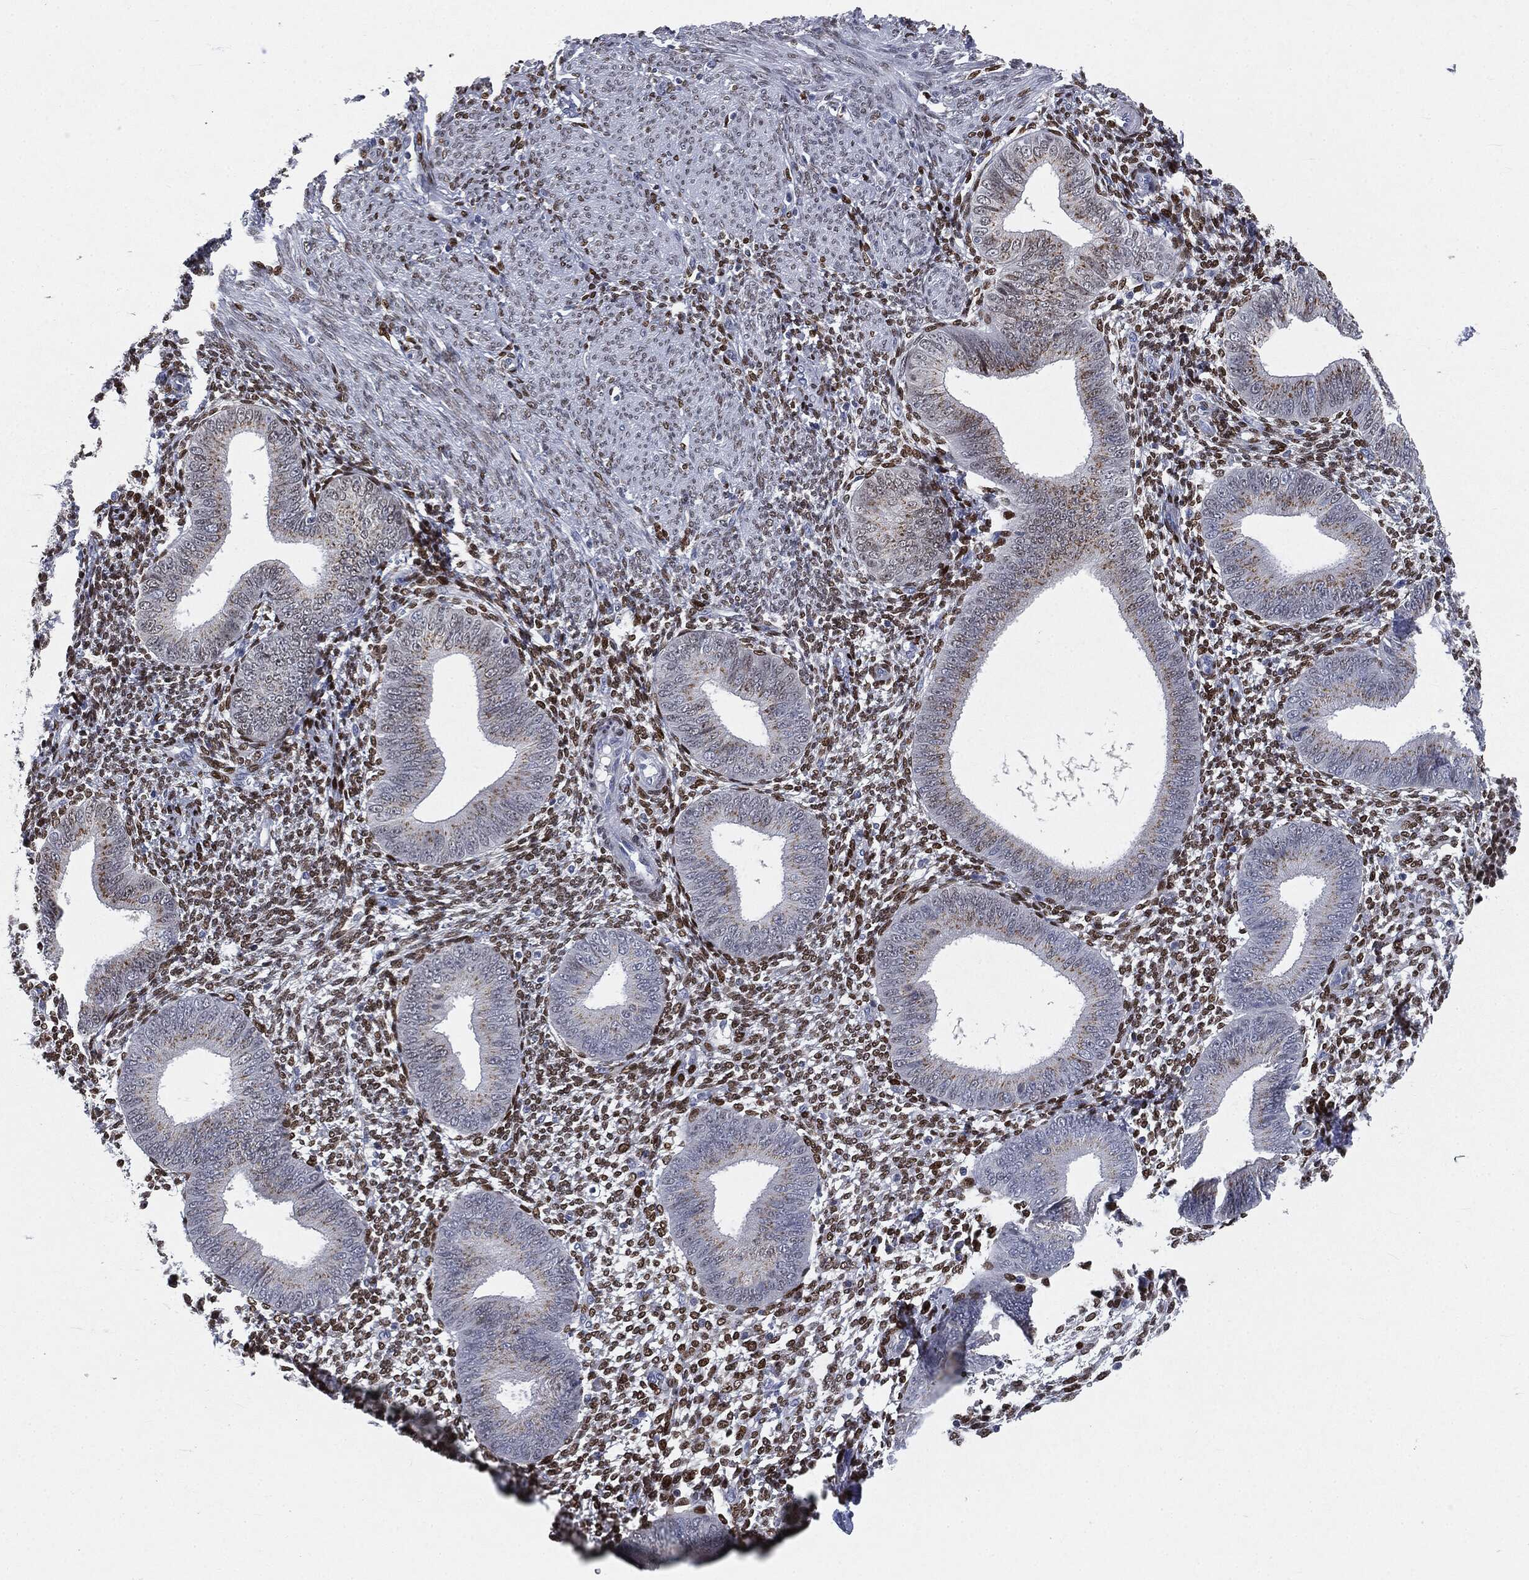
{"staining": {"intensity": "strong", "quantity": ">75%", "location": "nuclear"}, "tissue": "endometrium", "cell_type": "Cells in endometrial stroma", "image_type": "normal", "snomed": [{"axis": "morphology", "description": "Normal tissue, NOS"}, {"axis": "topography", "description": "Endometrium"}], "caption": "A brown stain highlights strong nuclear expression of a protein in cells in endometrial stroma of benign human endometrium. Nuclei are stained in blue.", "gene": "CASD1", "patient": {"sex": "female", "age": 39}}